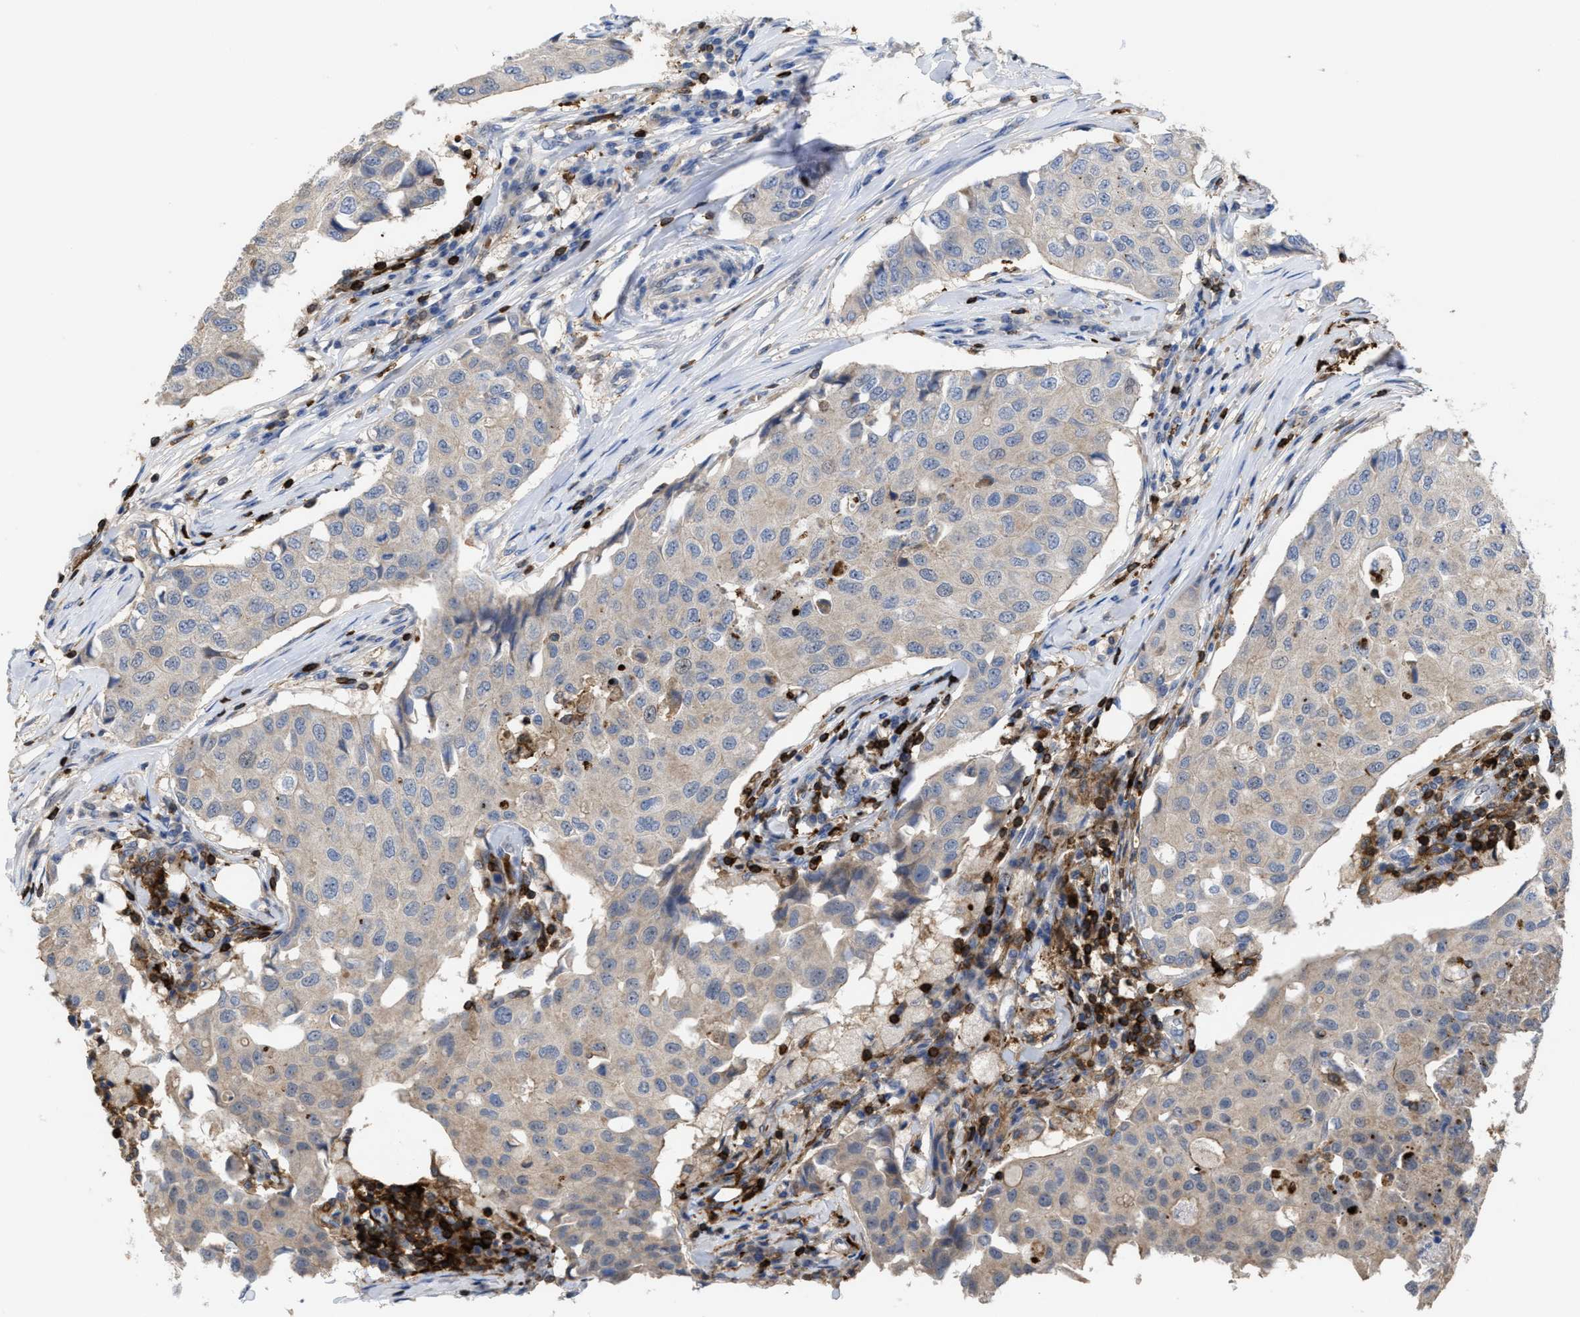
{"staining": {"intensity": "weak", "quantity": "<25%", "location": "cytoplasmic/membranous"}, "tissue": "breast cancer", "cell_type": "Tumor cells", "image_type": "cancer", "snomed": [{"axis": "morphology", "description": "Duct carcinoma"}, {"axis": "topography", "description": "Breast"}], "caption": "Breast cancer (intraductal carcinoma) stained for a protein using immunohistochemistry (IHC) reveals no staining tumor cells.", "gene": "PTPRE", "patient": {"sex": "female", "age": 80}}